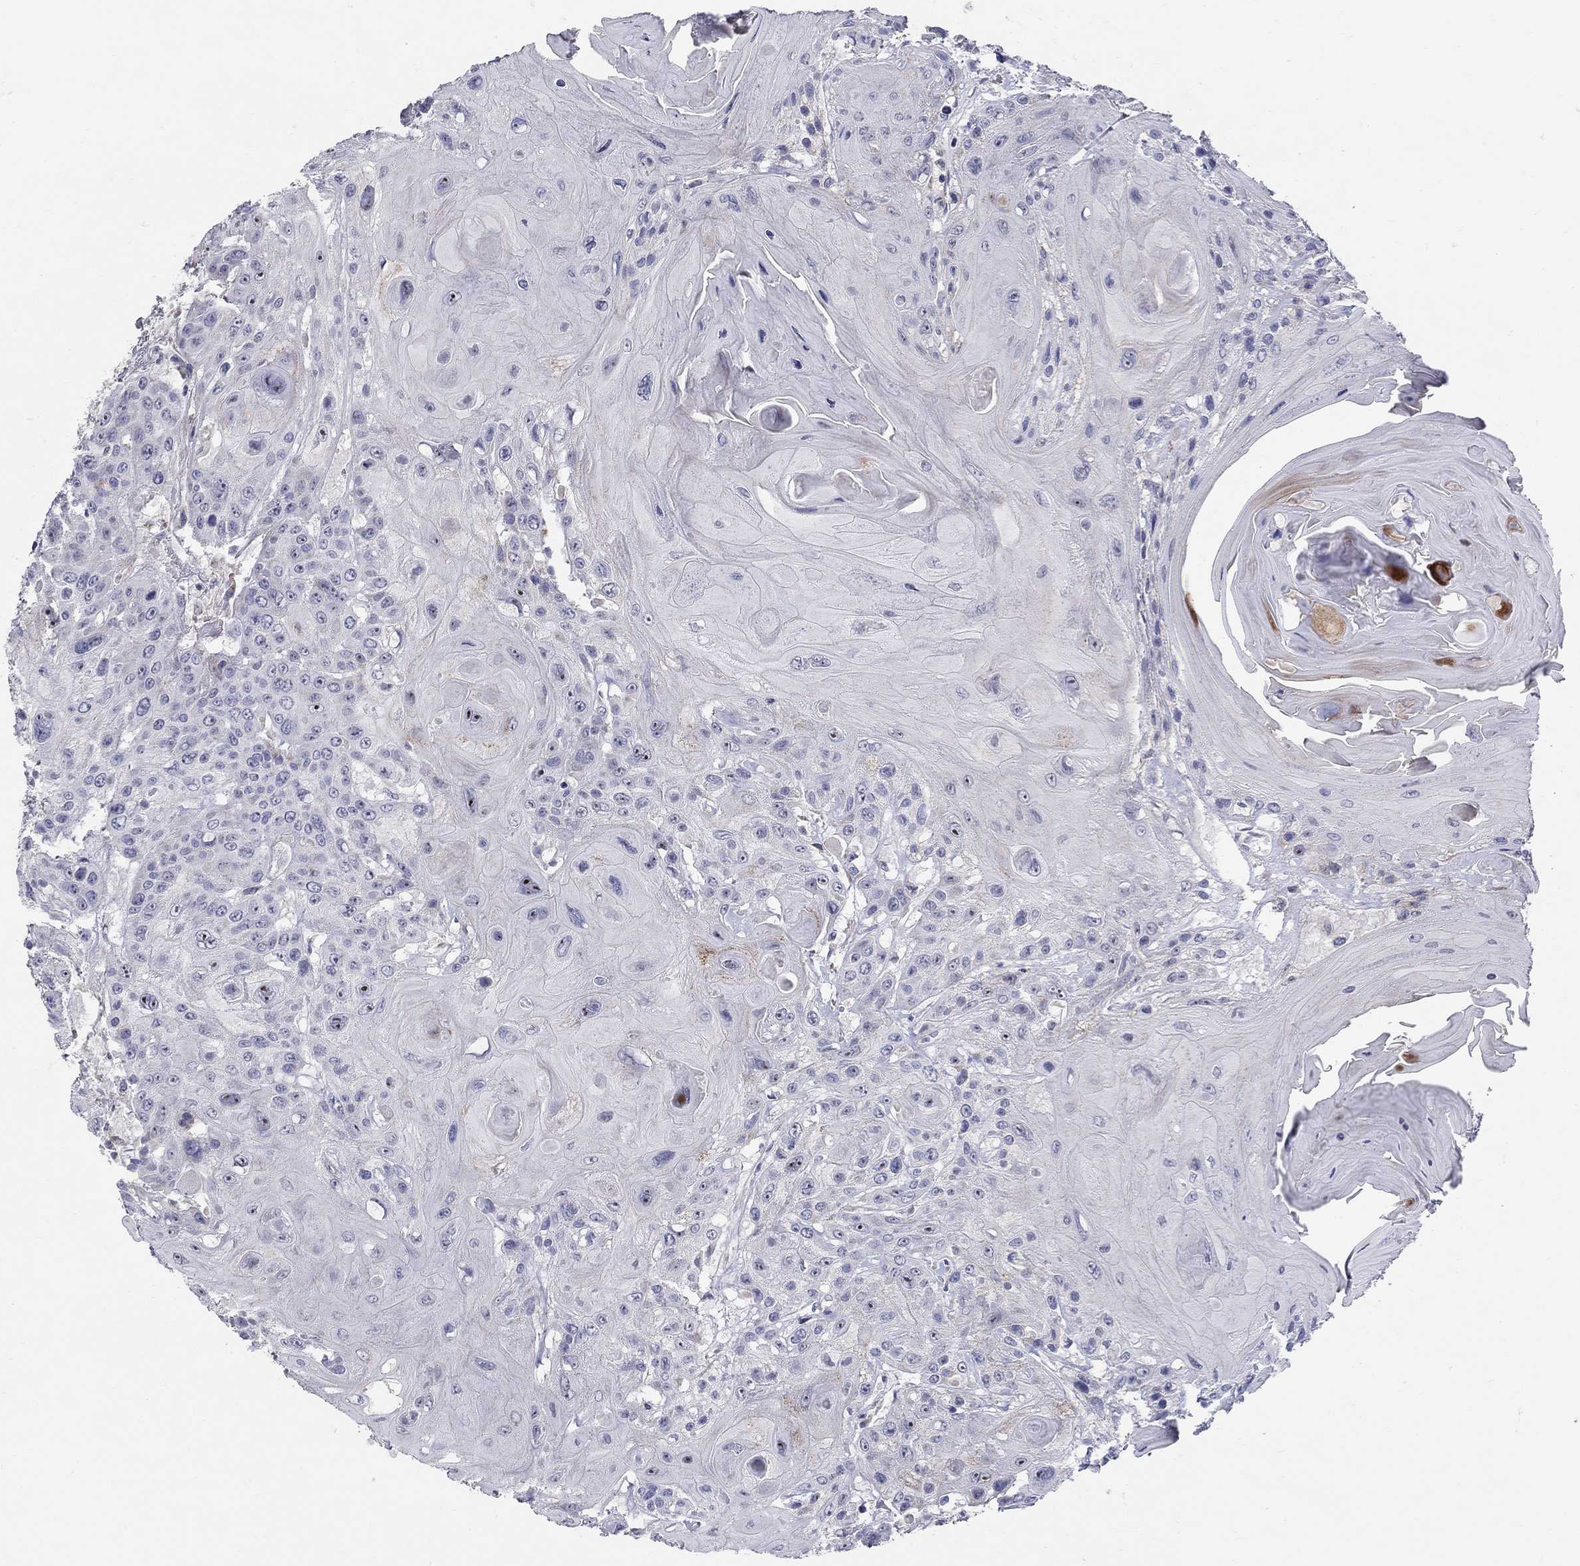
{"staining": {"intensity": "negative", "quantity": "none", "location": "none"}, "tissue": "head and neck cancer", "cell_type": "Tumor cells", "image_type": "cancer", "snomed": [{"axis": "morphology", "description": "Squamous cell carcinoma, NOS"}, {"axis": "topography", "description": "Head-Neck"}], "caption": "DAB (3,3'-diaminobenzidine) immunohistochemical staining of human squamous cell carcinoma (head and neck) reveals no significant expression in tumor cells.", "gene": "HMX2", "patient": {"sex": "female", "age": 59}}